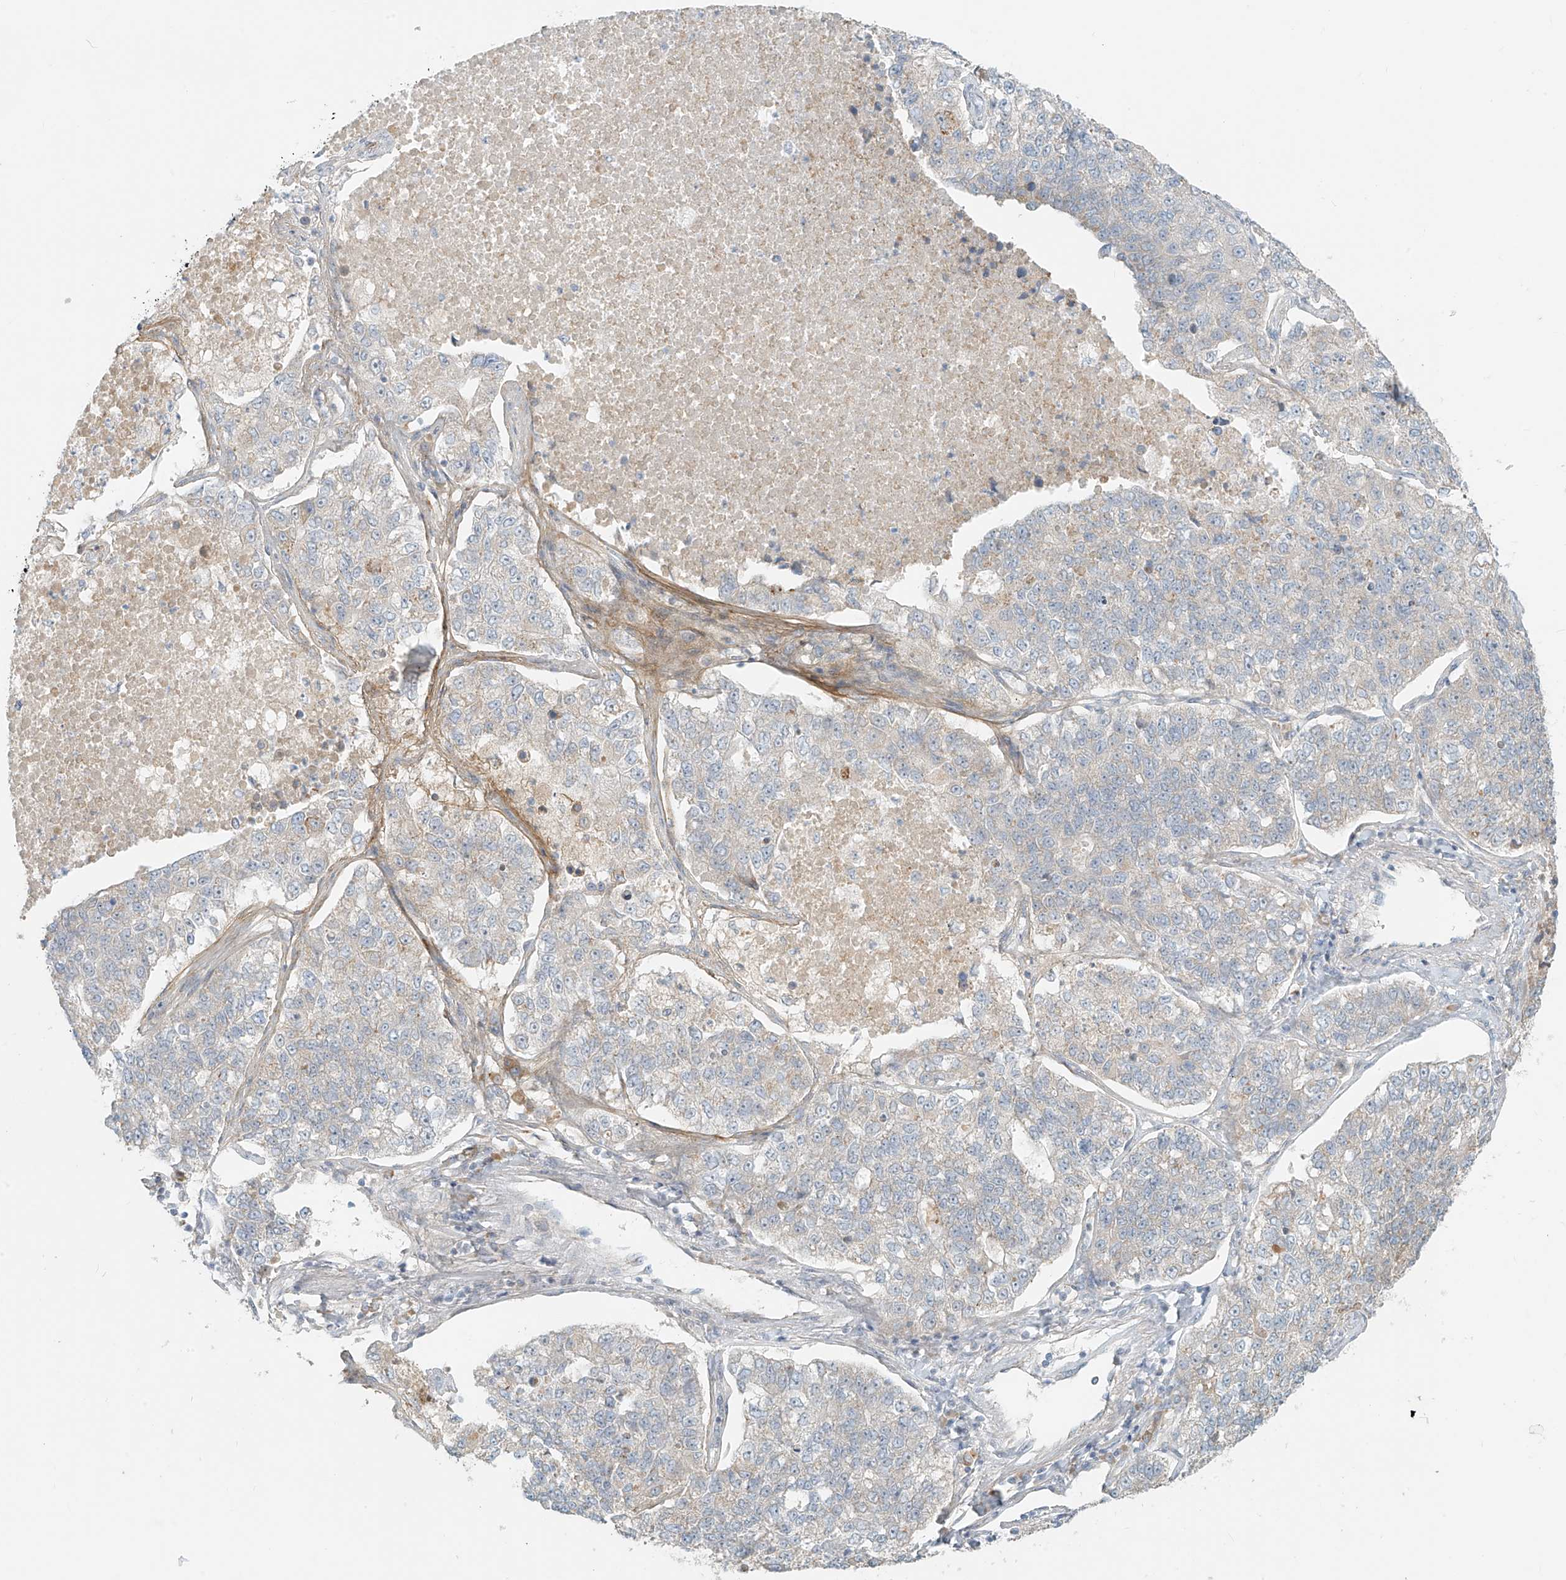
{"staining": {"intensity": "weak", "quantity": "25%-75%", "location": "cytoplasmic/membranous"}, "tissue": "lung cancer", "cell_type": "Tumor cells", "image_type": "cancer", "snomed": [{"axis": "morphology", "description": "Adenocarcinoma, NOS"}, {"axis": "topography", "description": "Lung"}], "caption": "Lung cancer (adenocarcinoma) stained for a protein displays weak cytoplasmic/membranous positivity in tumor cells.", "gene": "UST", "patient": {"sex": "male", "age": 49}}